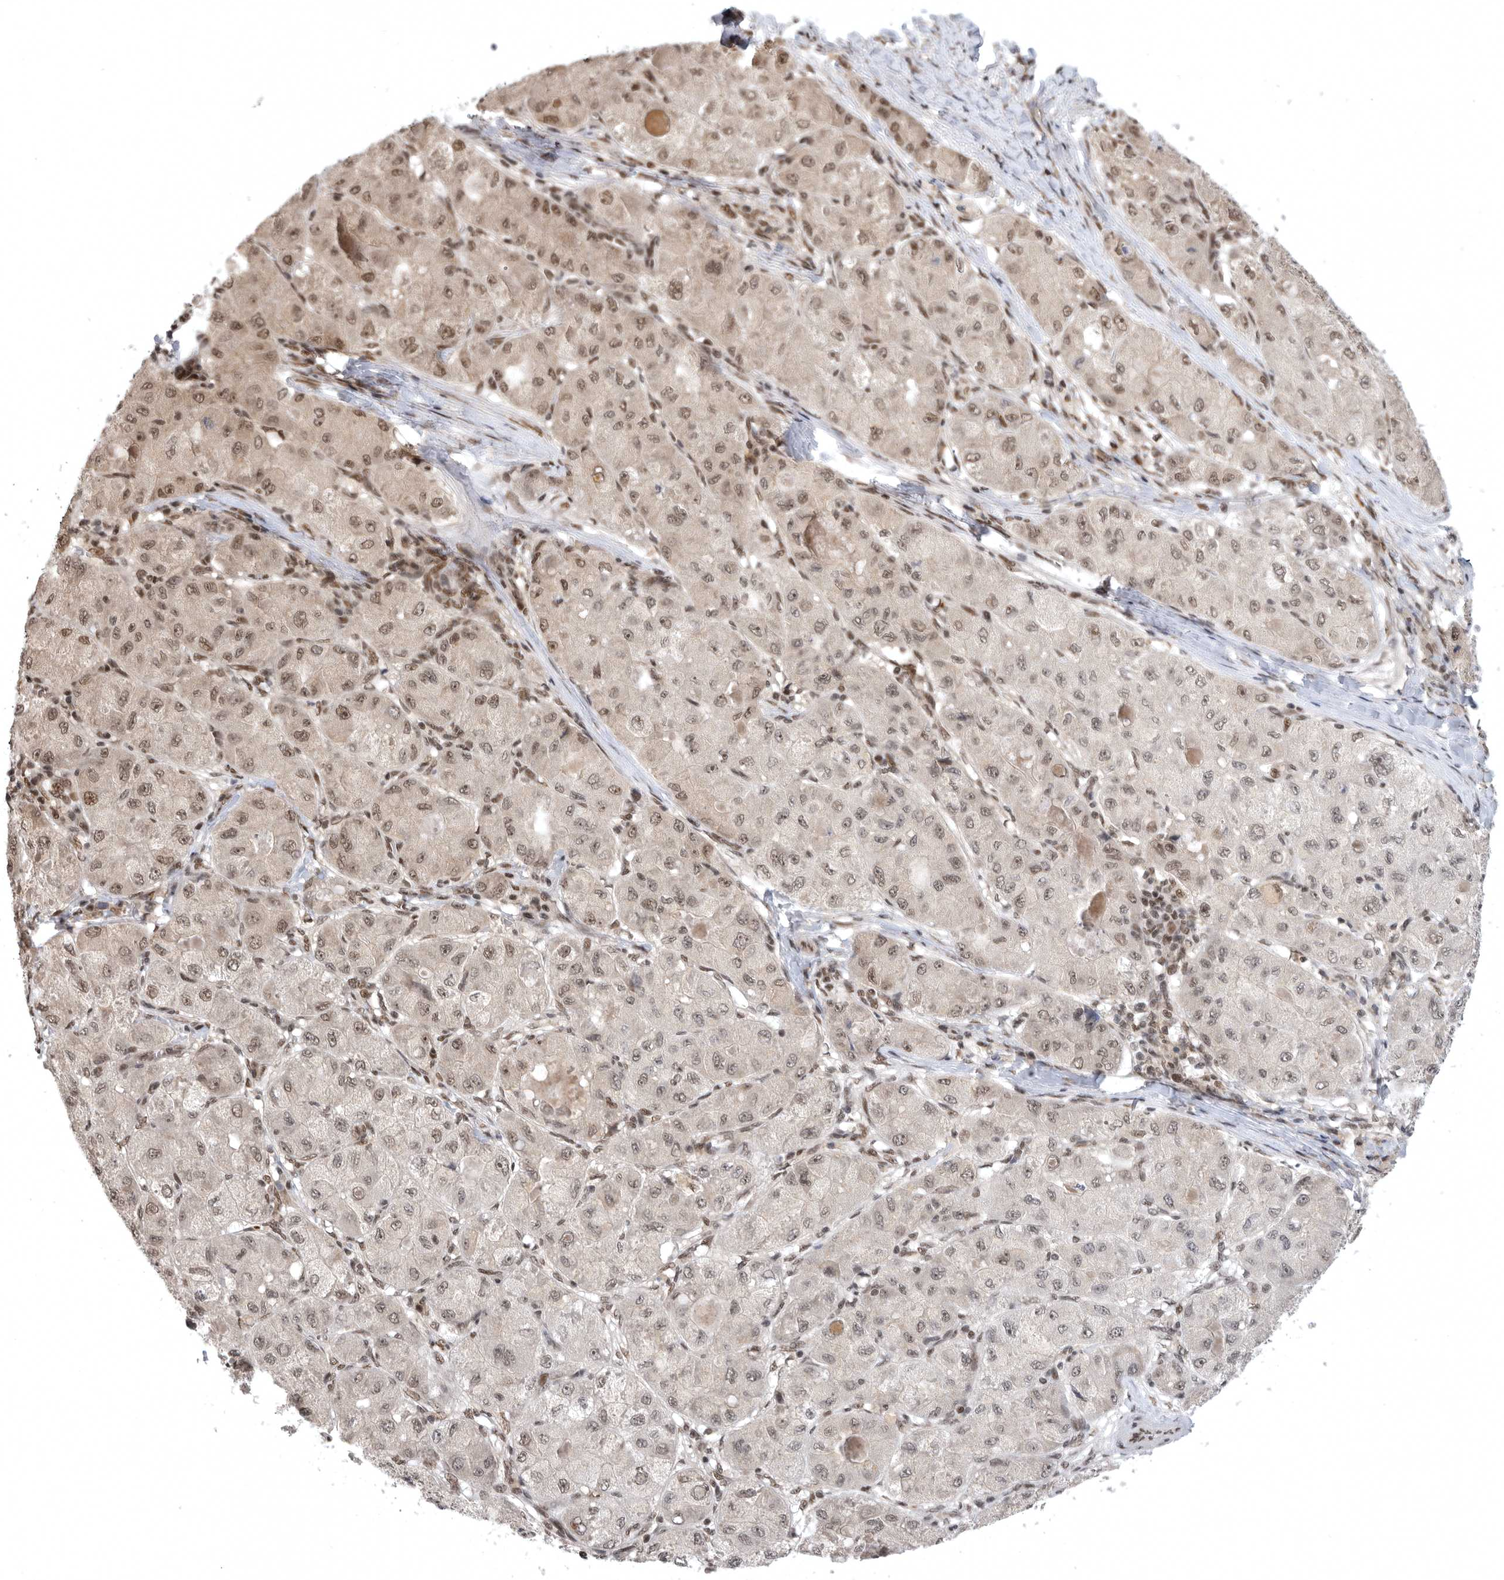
{"staining": {"intensity": "moderate", "quantity": "25%-75%", "location": "cytoplasmic/membranous,nuclear"}, "tissue": "liver cancer", "cell_type": "Tumor cells", "image_type": "cancer", "snomed": [{"axis": "morphology", "description": "Carcinoma, Hepatocellular, NOS"}, {"axis": "topography", "description": "Liver"}], "caption": "DAB (3,3'-diaminobenzidine) immunohistochemical staining of human liver hepatocellular carcinoma reveals moderate cytoplasmic/membranous and nuclear protein expression in about 25%-75% of tumor cells.", "gene": "ZNF830", "patient": {"sex": "male", "age": 80}}